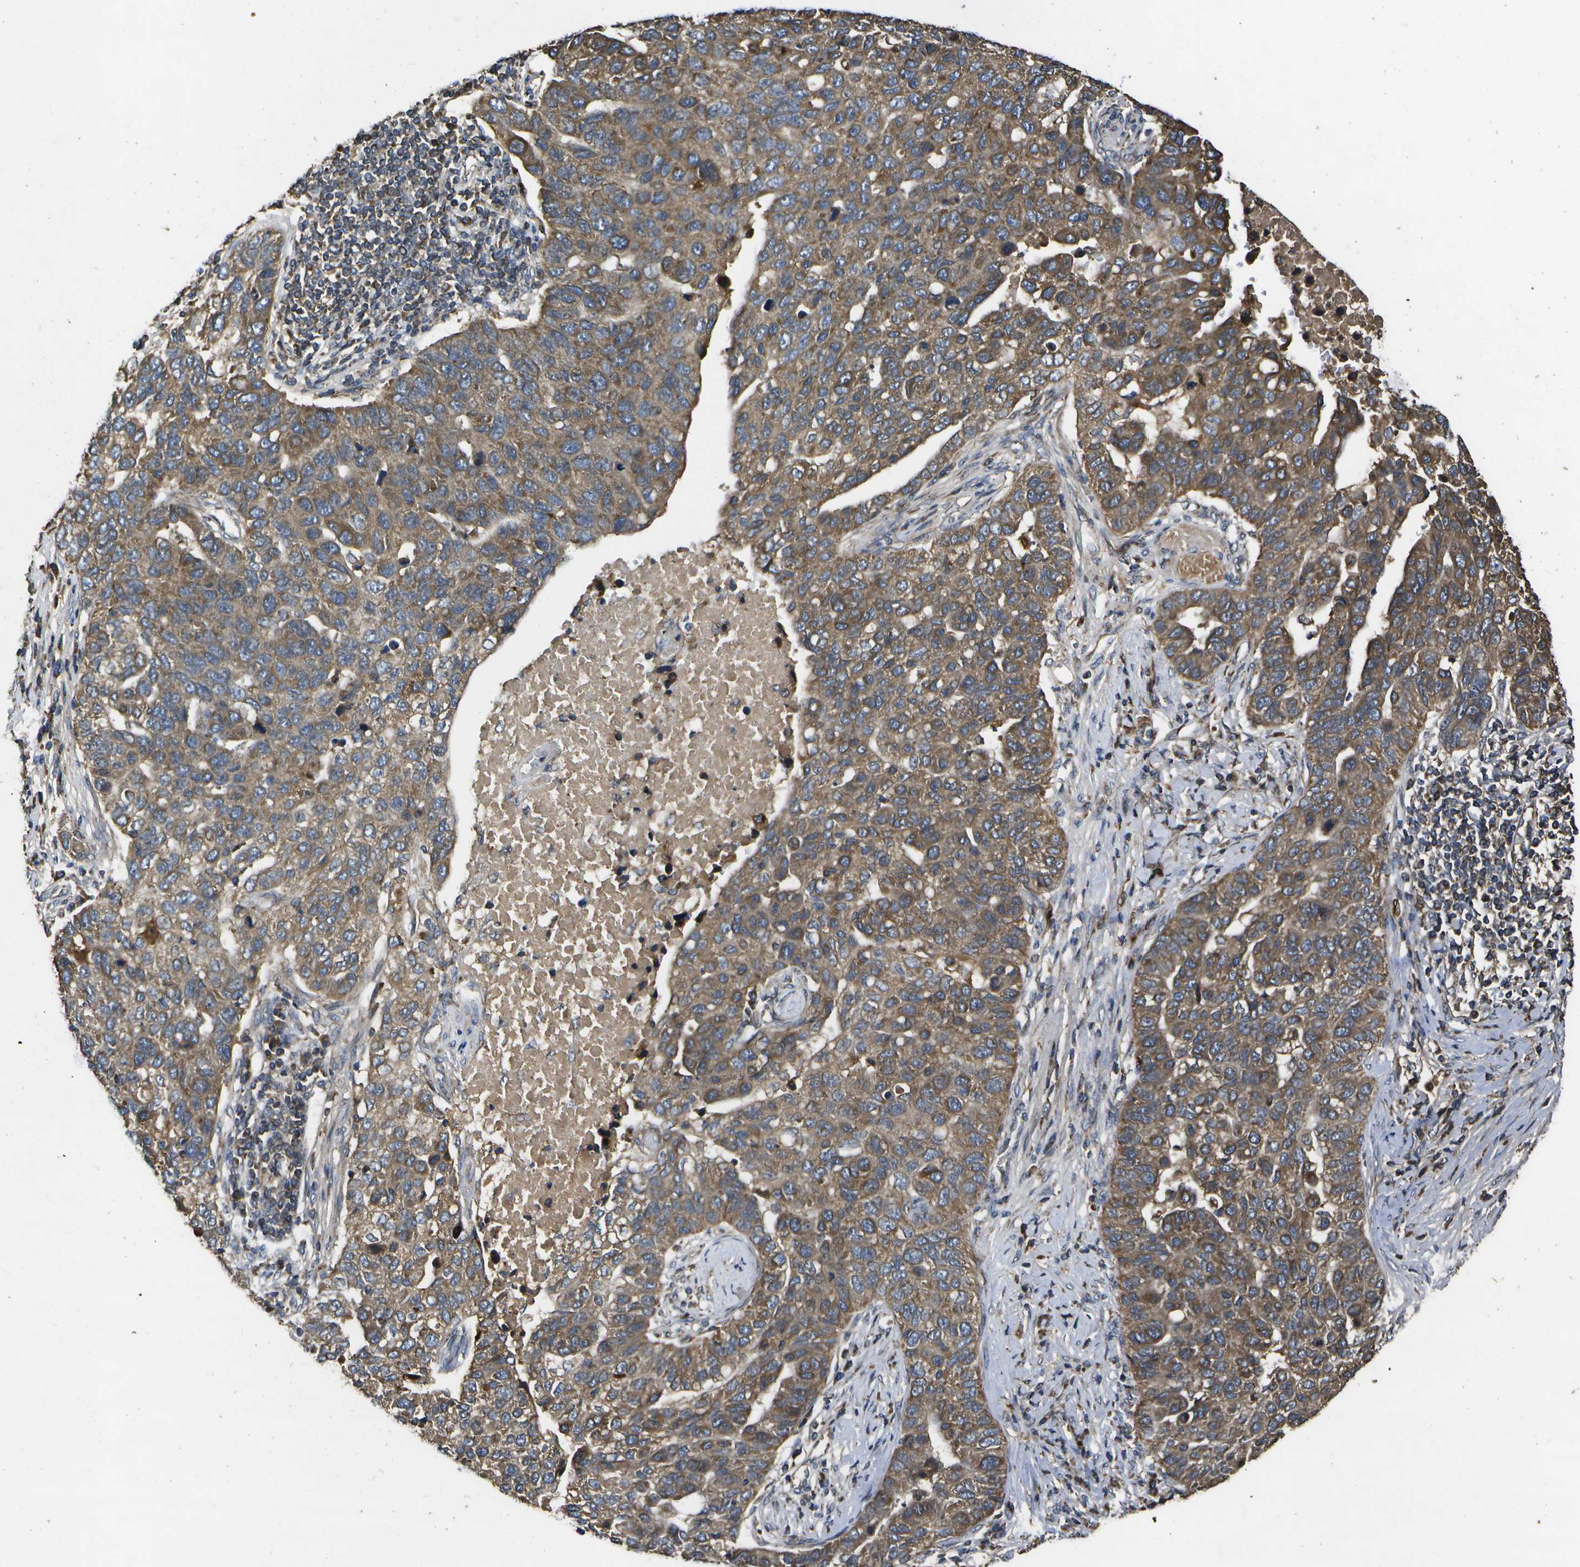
{"staining": {"intensity": "moderate", "quantity": ">75%", "location": "cytoplasmic/membranous"}, "tissue": "pancreatic cancer", "cell_type": "Tumor cells", "image_type": "cancer", "snomed": [{"axis": "morphology", "description": "Adenocarcinoma, NOS"}, {"axis": "topography", "description": "Pancreas"}], "caption": "Tumor cells show medium levels of moderate cytoplasmic/membranous staining in approximately >75% of cells in human pancreatic cancer.", "gene": "HFE", "patient": {"sex": "female", "age": 61}}